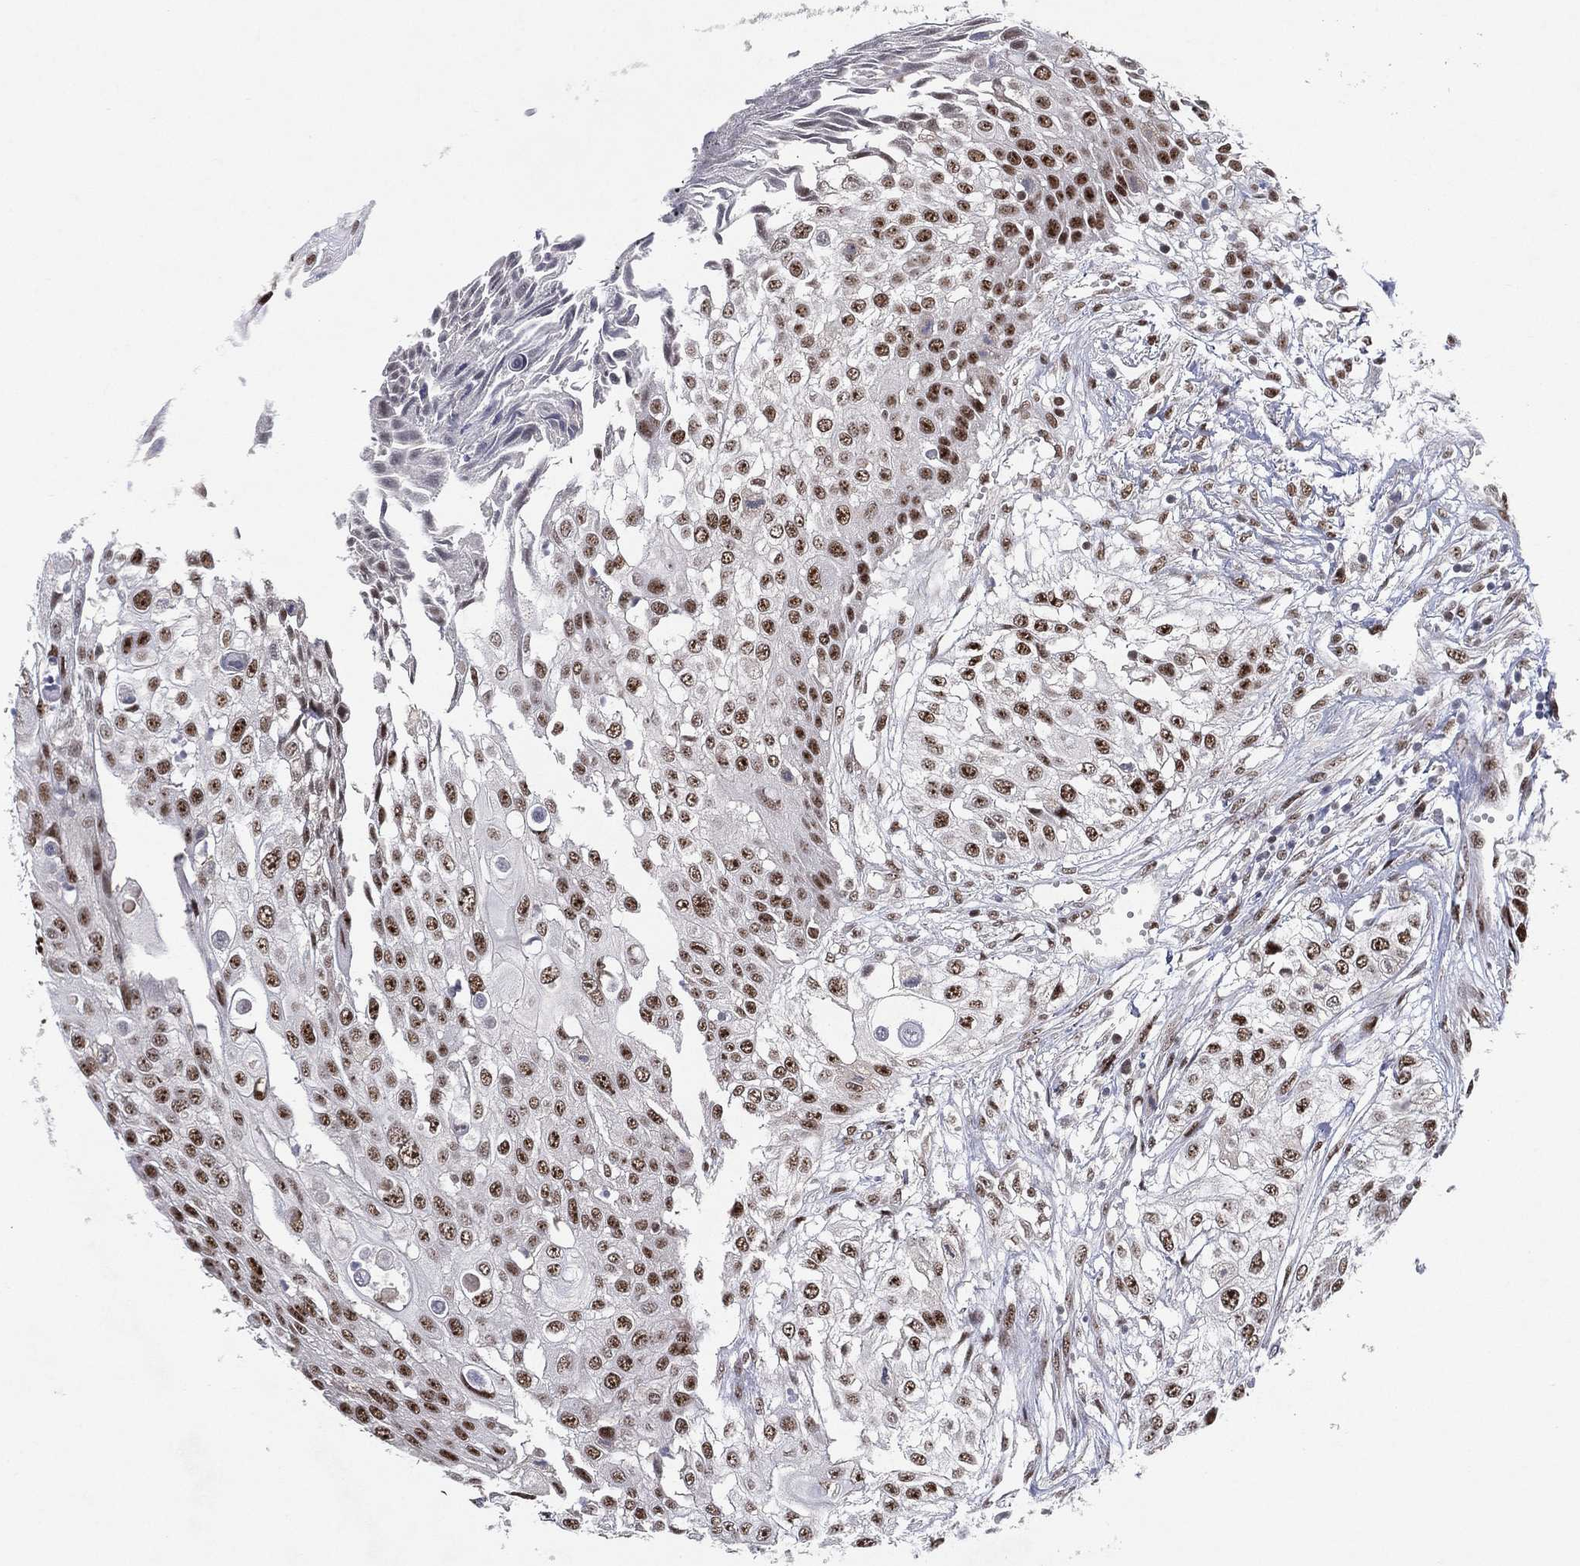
{"staining": {"intensity": "strong", "quantity": "25%-75%", "location": "nuclear"}, "tissue": "urothelial cancer", "cell_type": "Tumor cells", "image_type": "cancer", "snomed": [{"axis": "morphology", "description": "Urothelial carcinoma, High grade"}, {"axis": "topography", "description": "Urinary bladder"}], "caption": "Strong nuclear expression is present in approximately 25%-75% of tumor cells in urothelial carcinoma (high-grade). (DAB (3,3'-diaminobenzidine) IHC, brown staining for protein, blue staining for nuclei).", "gene": "DGCR8", "patient": {"sex": "female", "age": 79}}